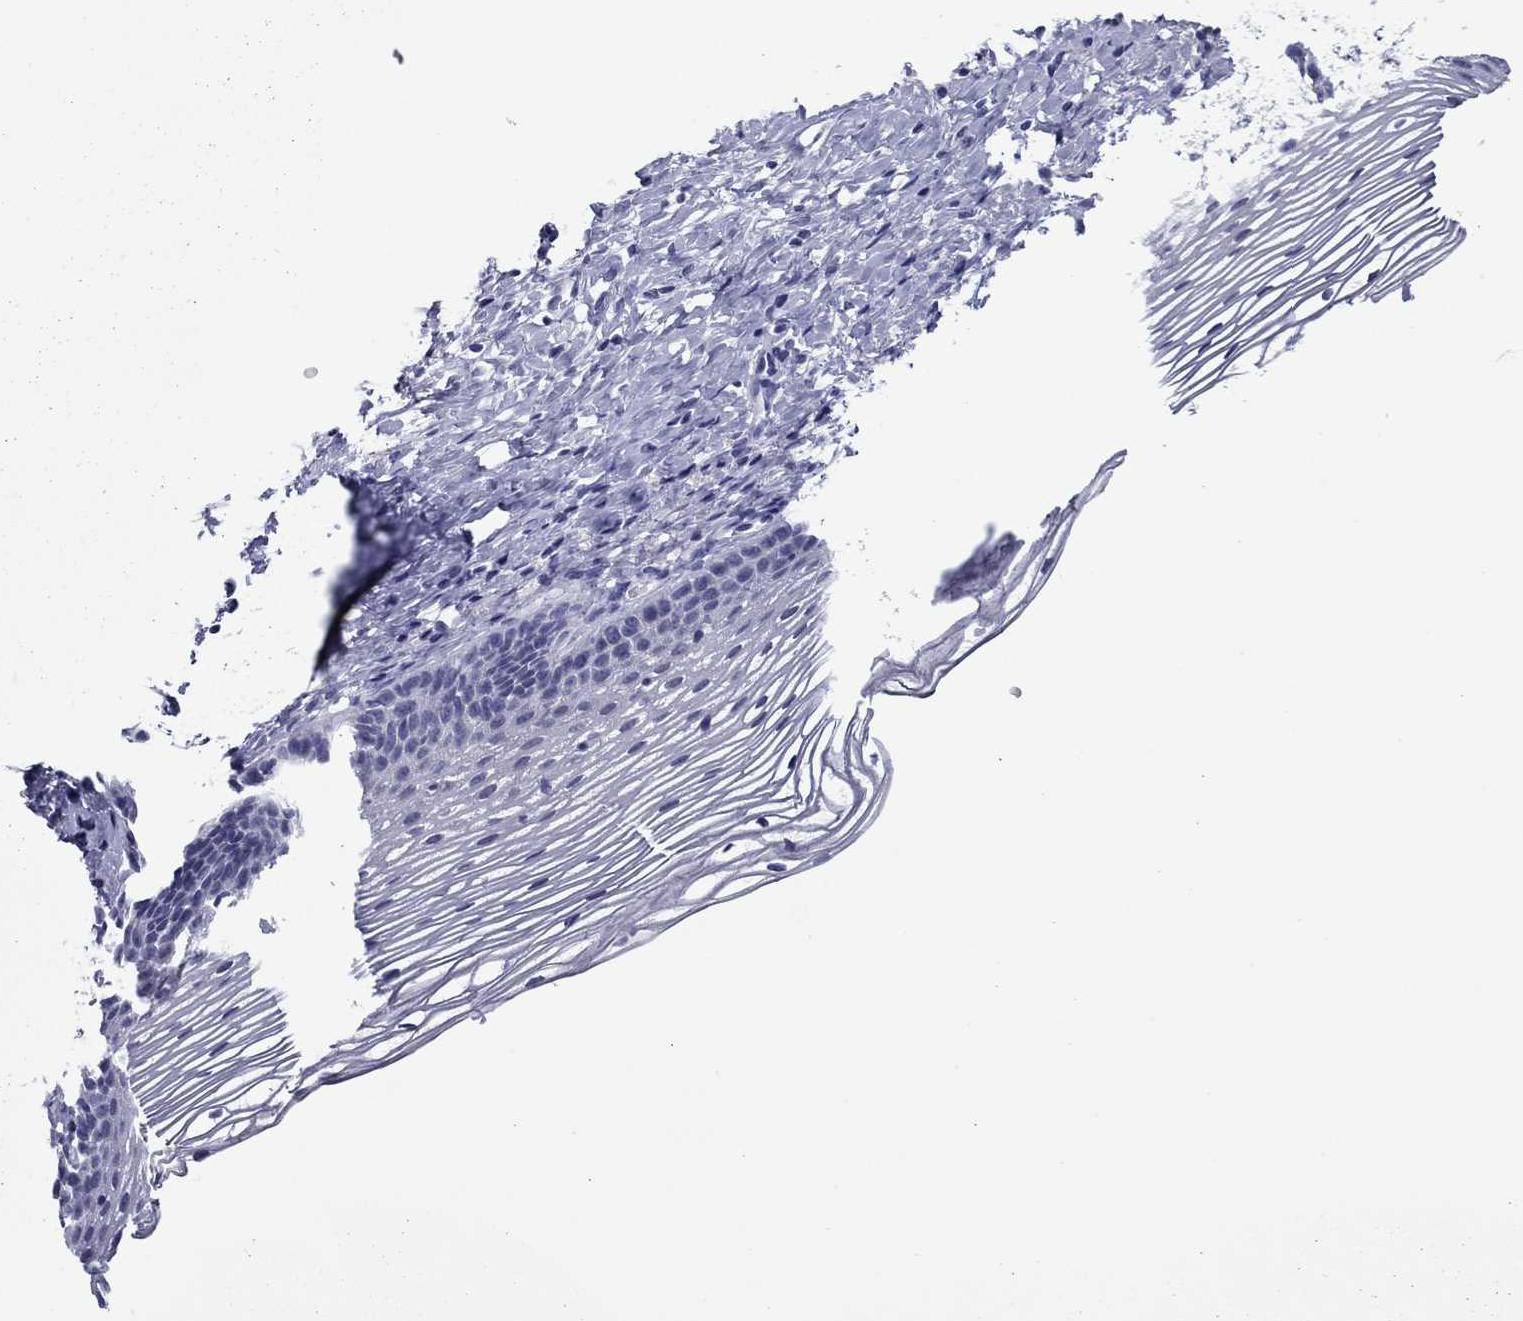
{"staining": {"intensity": "negative", "quantity": "none", "location": "none"}, "tissue": "cervix", "cell_type": "Squamous epithelial cells", "image_type": "normal", "snomed": [{"axis": "morphology", "description": "Normal tissue, NOS"}, {"axis": "topography", "description": "Cervix"}], "caption": "Squamous epithelial cells are negative for brown protein staining in normal cervix. (Immunohistochemistry (ihc), brightfield microscopy, high magnification).", "gene": "TCFL5", "patient": {"sex": "female", "age": 39}}